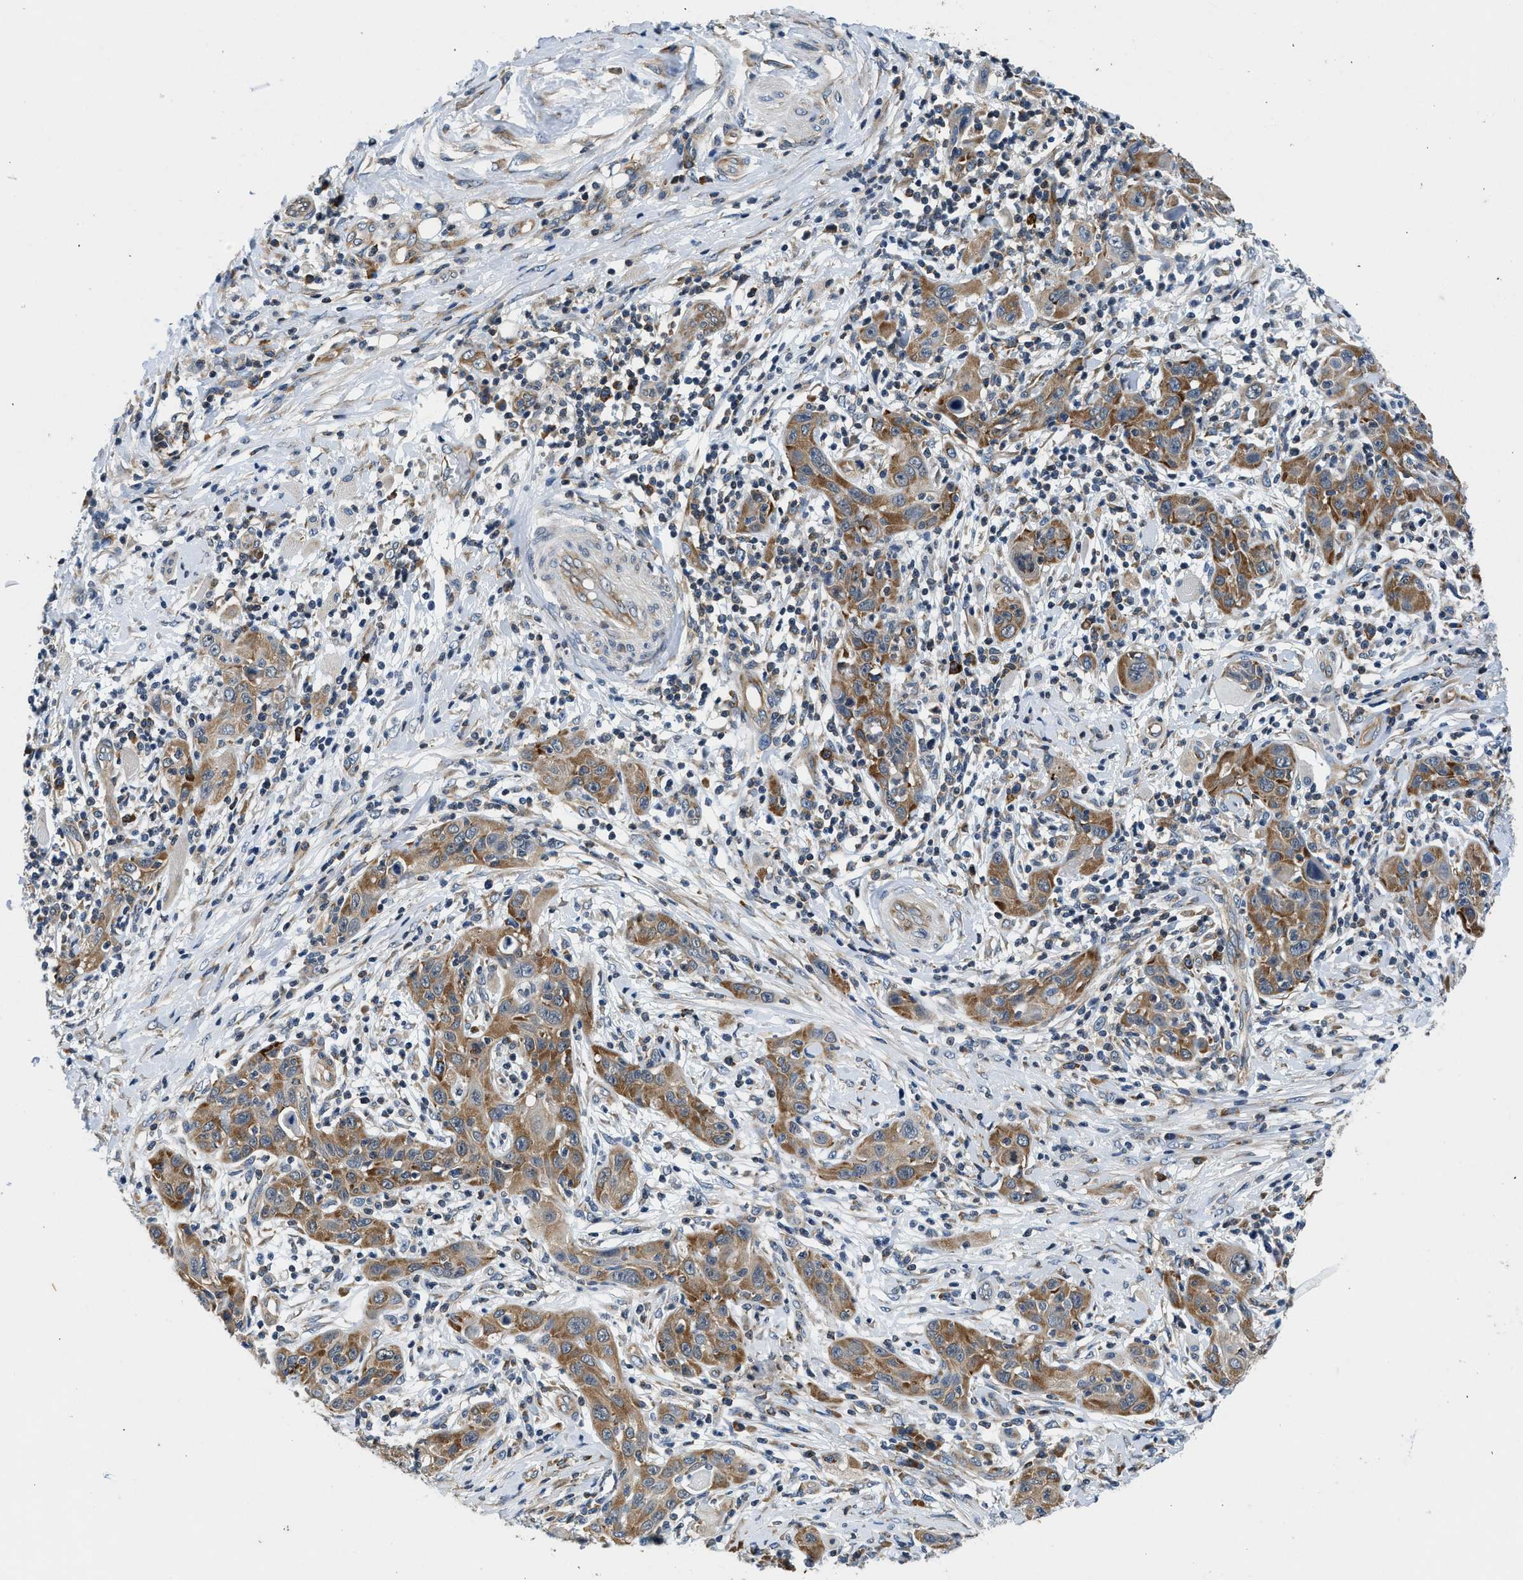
{"staining": {"intensity": "moderate", "quantity": ">75%", "location": "cytoplasmic/membranous"}, "tissue": "skin cancer", "cell_type": "Tumor cells", "image_type": "cancer", "snomed": [{"axis": "morphology", "description": "Squamous cell carcinoma, NOS"}, {"axis": "topography", "description": "Skin"}], "caption": "A photomicrograph of human skin squamous cell carcinoma stained for a protein shows moderate cytoplasmic/membranous brown staining in tumor cells. (brown staining indicates protein expression, while blue staining denotes nuclei).", "gene": "PA2G4", "patient": {"sex": "female", "age": 88}}